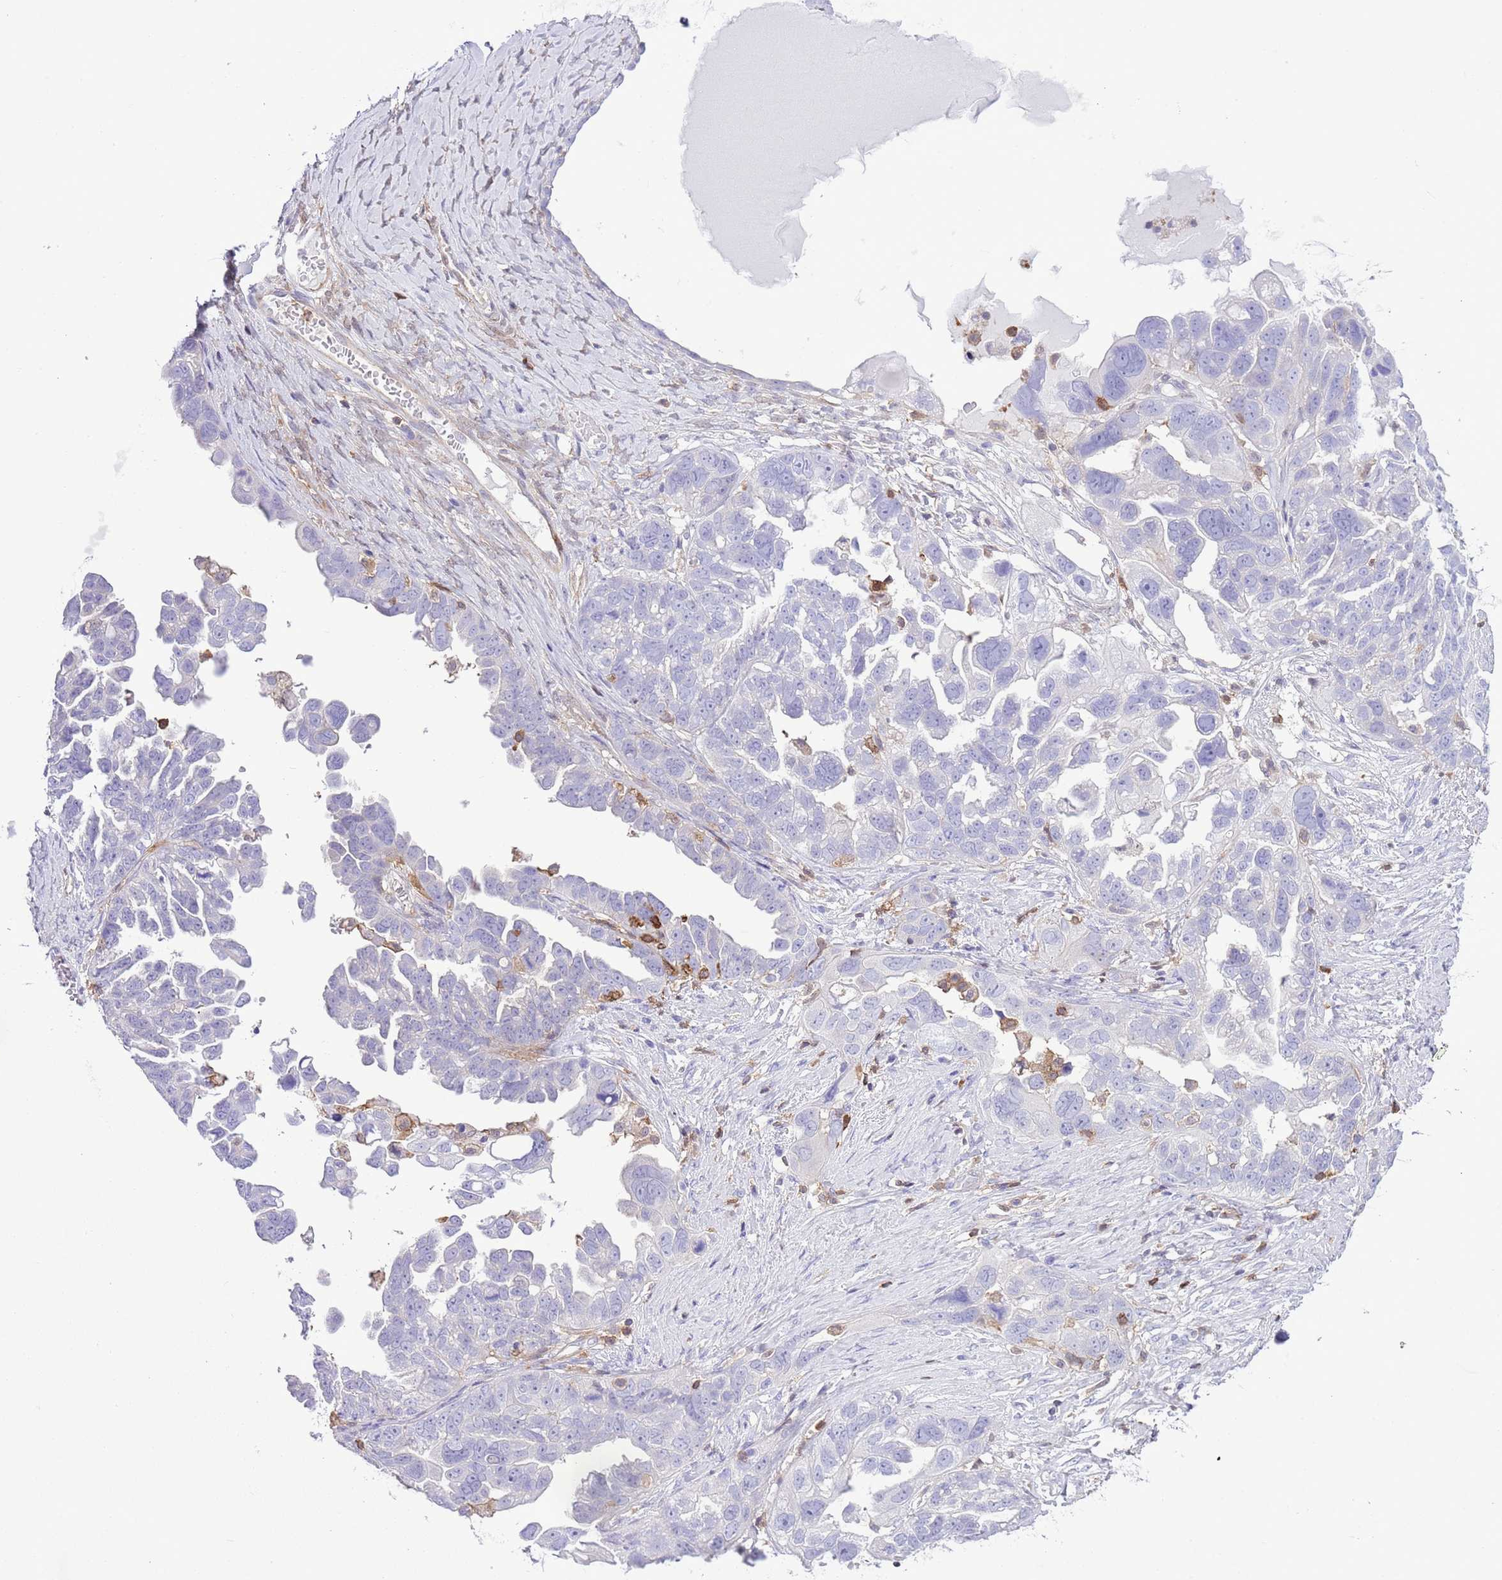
{"staining": {"intensity": "negative", "quantity": "none", "location": "none"}, "tissue": "ovarian cancer", "cell_type": "Tumor cells", "image_type": "cancer", "snomed": [{"axis": "morphology", "description": "Cystadenocarcinoma, serous, NOS"}, {"axis": "topography", "description": "Ovary"}], "caption": "Photomicrograph shows no protein staining in tumor cells of serous cystadenocarcinoma (ovarian) tissue.", "gene": "EFHD2", "patient": {"sex": "female", "age": 79}}